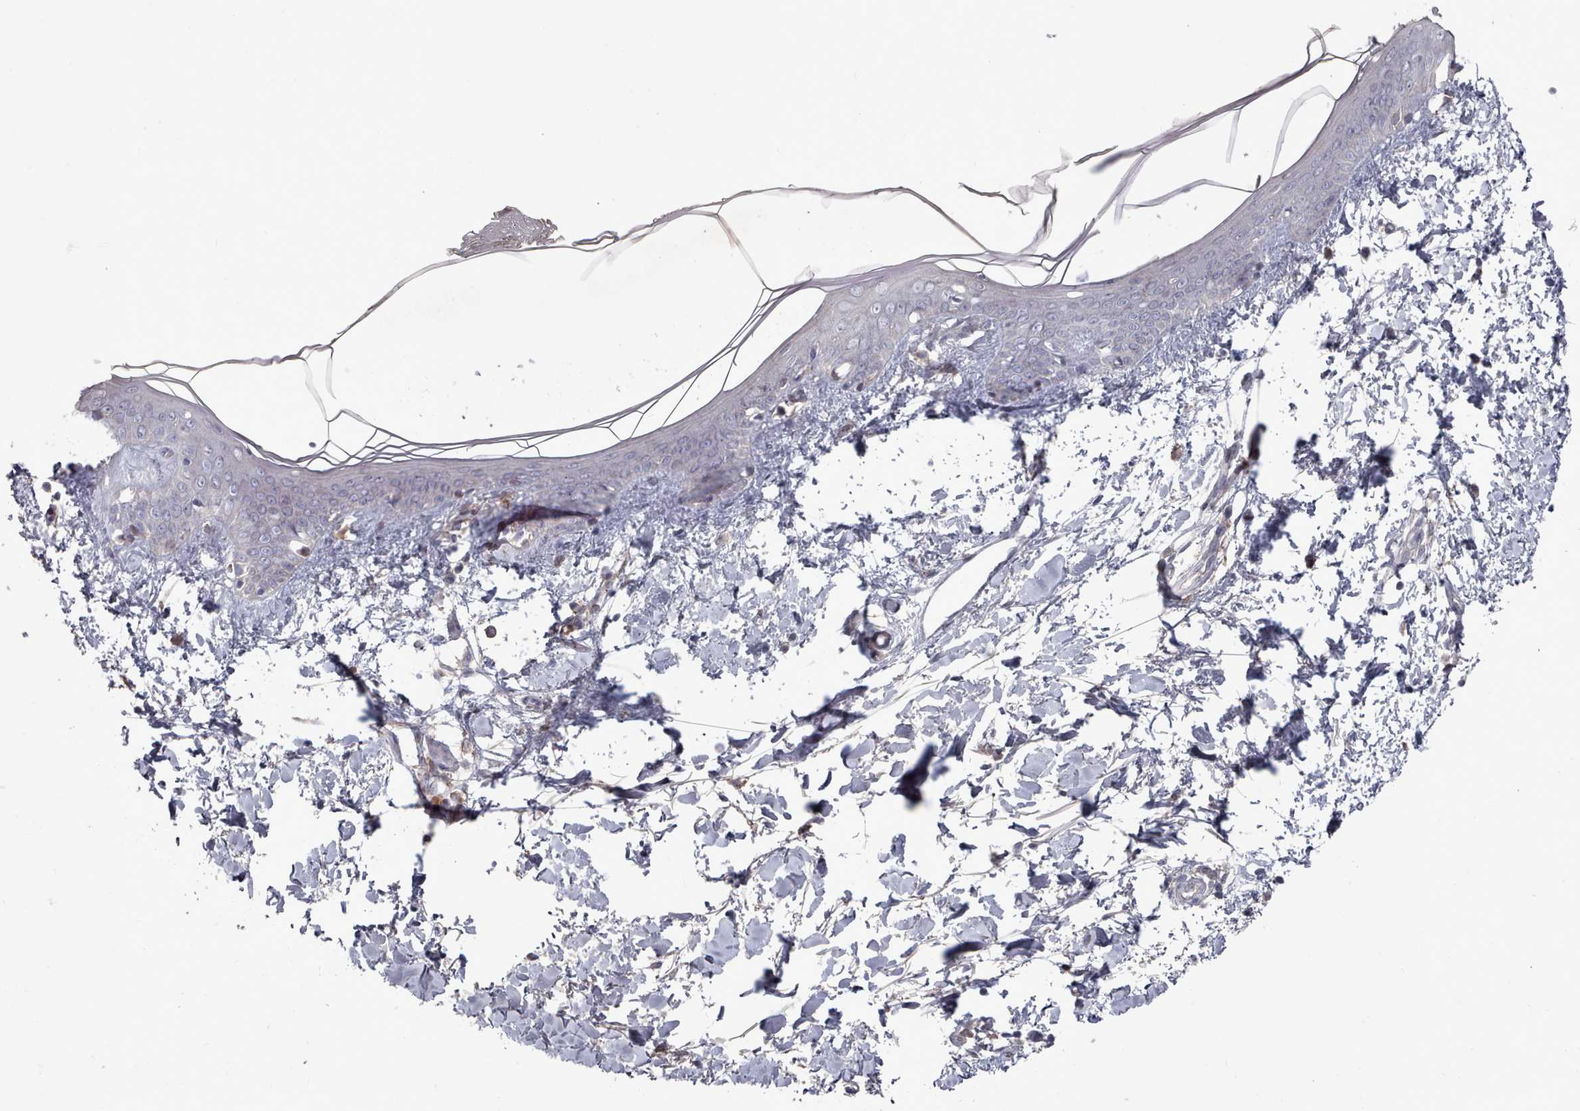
{"staining": {"intensity": "negative", "quantity": "none", "location": "none"}, "tissue": "skin", "cell_type": "Fibroblasts", "image_type": "normal", "snomed": [{"axis": "morphology", "description": "Normal tissue, NOS"}, {"axis": "topography", "description": "Skin"}], "caption": "The photomicrograph shows no significant positivity in fibroblasts of skin. Nuclei are stained in blue.", "gene": "COL8A2", "patient": {"sex": "female", "age": 34}}